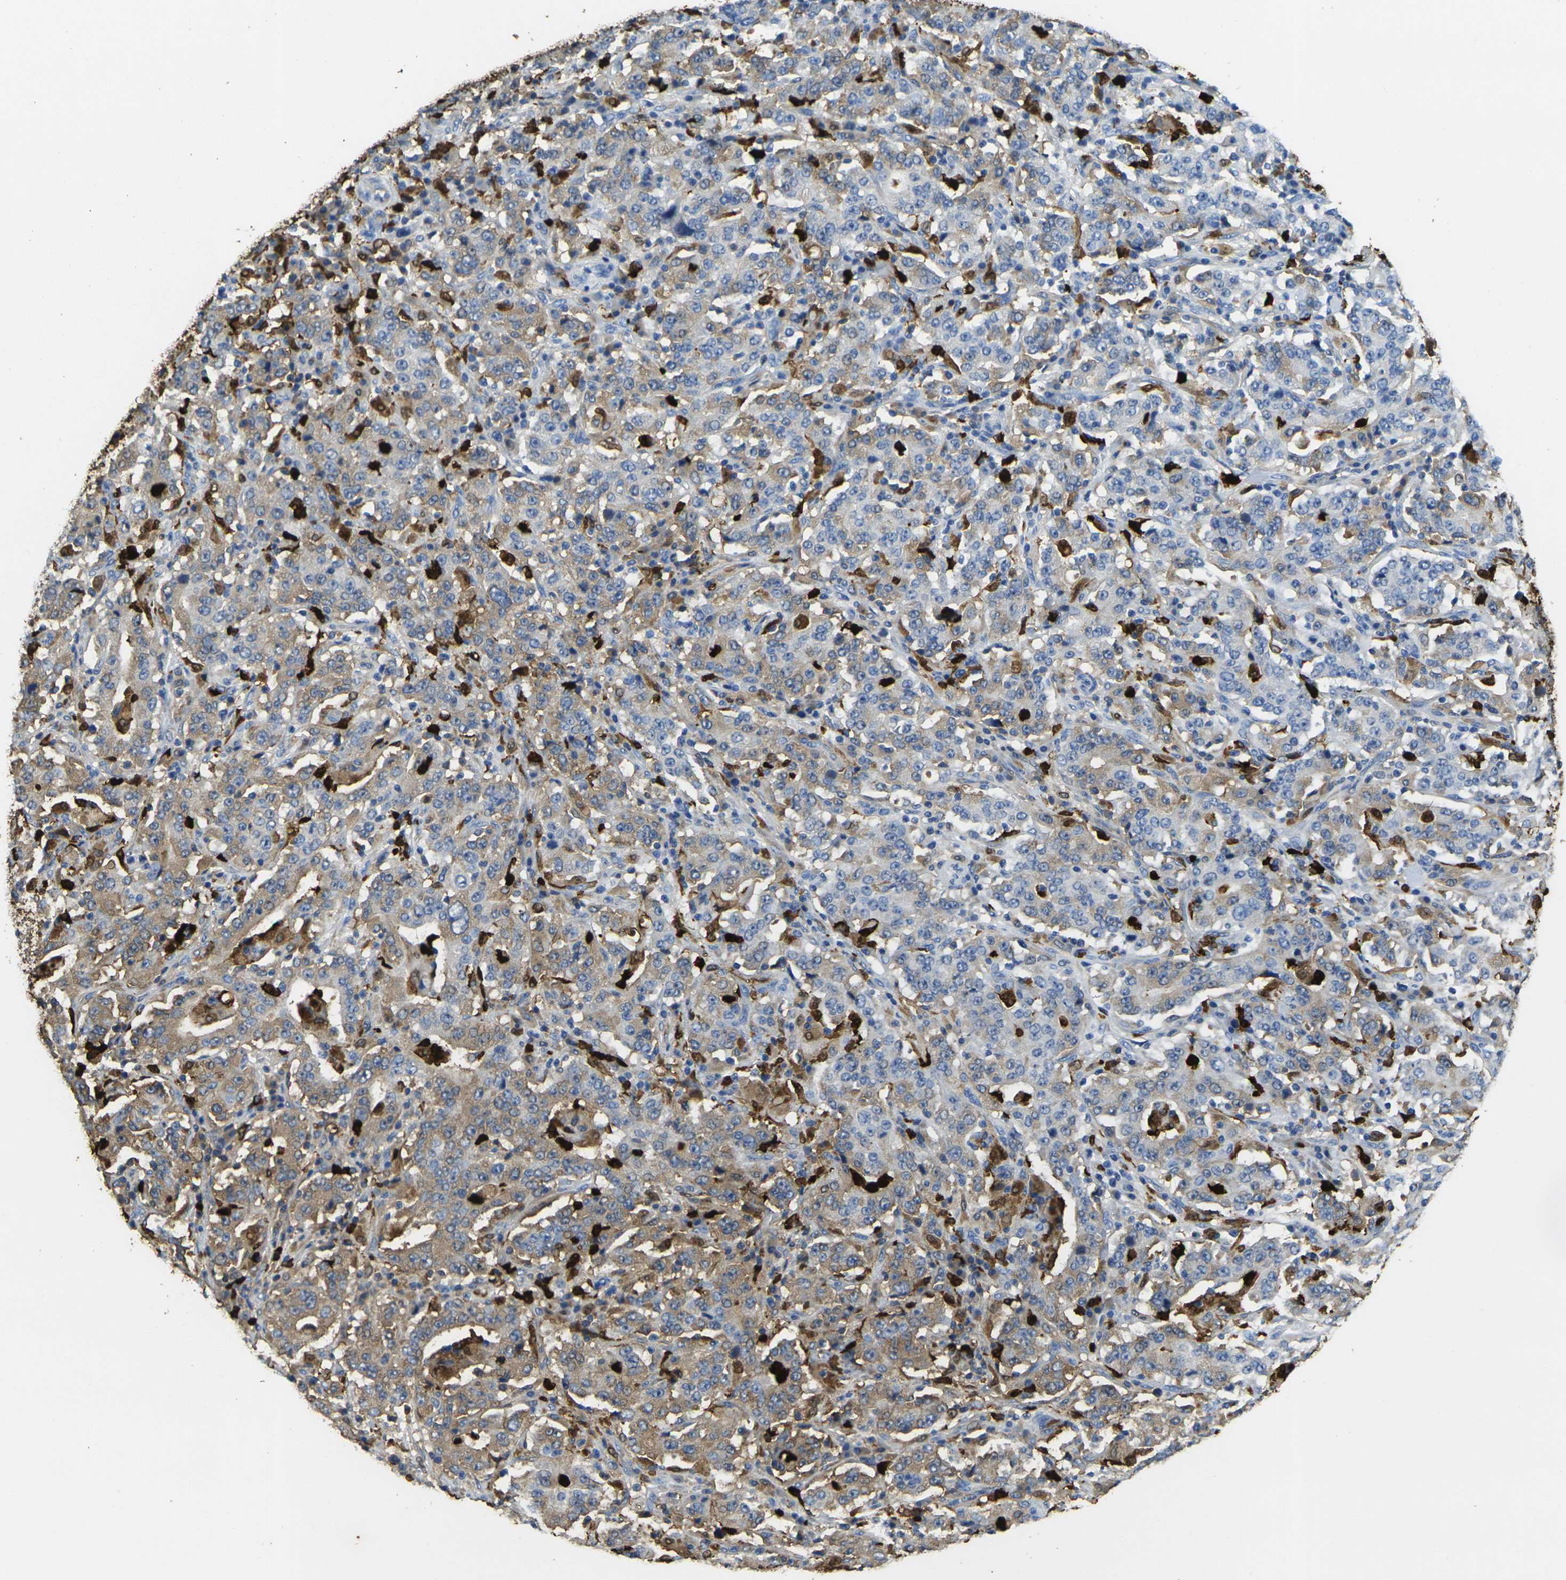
{"staining": {"intensity": "moderate", "quantity": "25%-75%", "location": "cytoplasmic/membranous"}, "tissue": "stomach cancer", "cell_type": "Tumor cells", "image_type": "cancer", "snomed": [{"axis": "morphology", "description": "Normal tissue, NOS"}, {"axis": "morphology", "description": "Adenocarcinoma, NOS"}, {"axis": "topography", "description": "Stomach, upper"}, {"axis": "topography", "description": "Stomach"}], "caption": "Immunohistochemistry (IHC) (DAB) staining of human stomach adenocarcinoma demonstrates moderate cytoplasmic/membranous protein positivity in about 25%-75% of tumor cells.", "gene": "S100A9", "patient": {"sex": "male", "age": 59}}